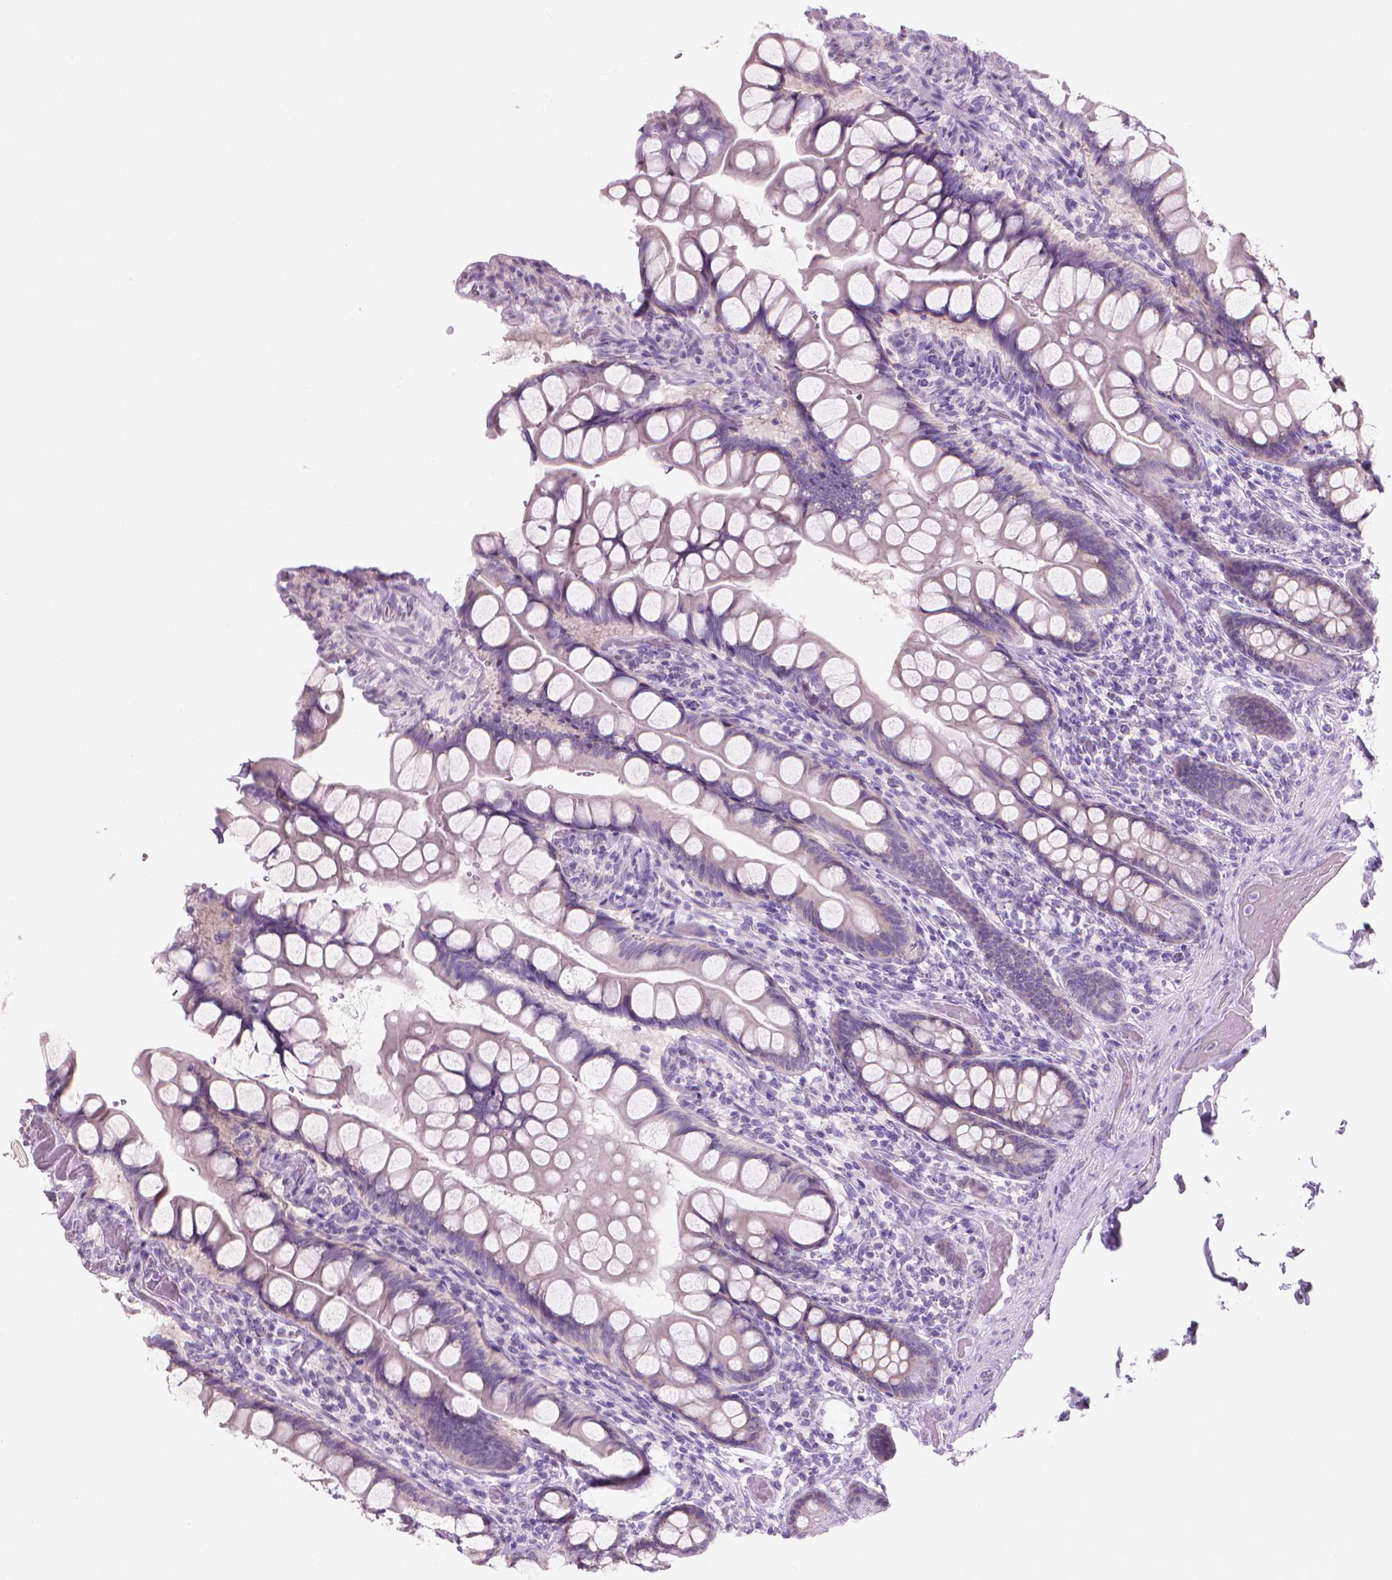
{"staining": {"intensity": "weak", "quantity": "25%-75%", "location": "cytoplasmic/membranous"}, "tissue": "small intestine", "cell_type": "Glandular cells", "image_type": "normal", "snomed": [{"axis": "morphology", "description": "Normal tissue, NOS"}, {"axis": "topography", "description": "Small intestine"}], "caption": "An immunohistochemistry (IHC) photomicrograph of unremarkable tissue is shown. Protein staining in brown highlights weak cytoplasmic/membranous positivity in small intestine within glandular cells. (brown staining indicates protein expression, while blue staining denotes nuclei).", "gene": "ENSG00000187186", "patient": {"sex": "male", "age": 70}}